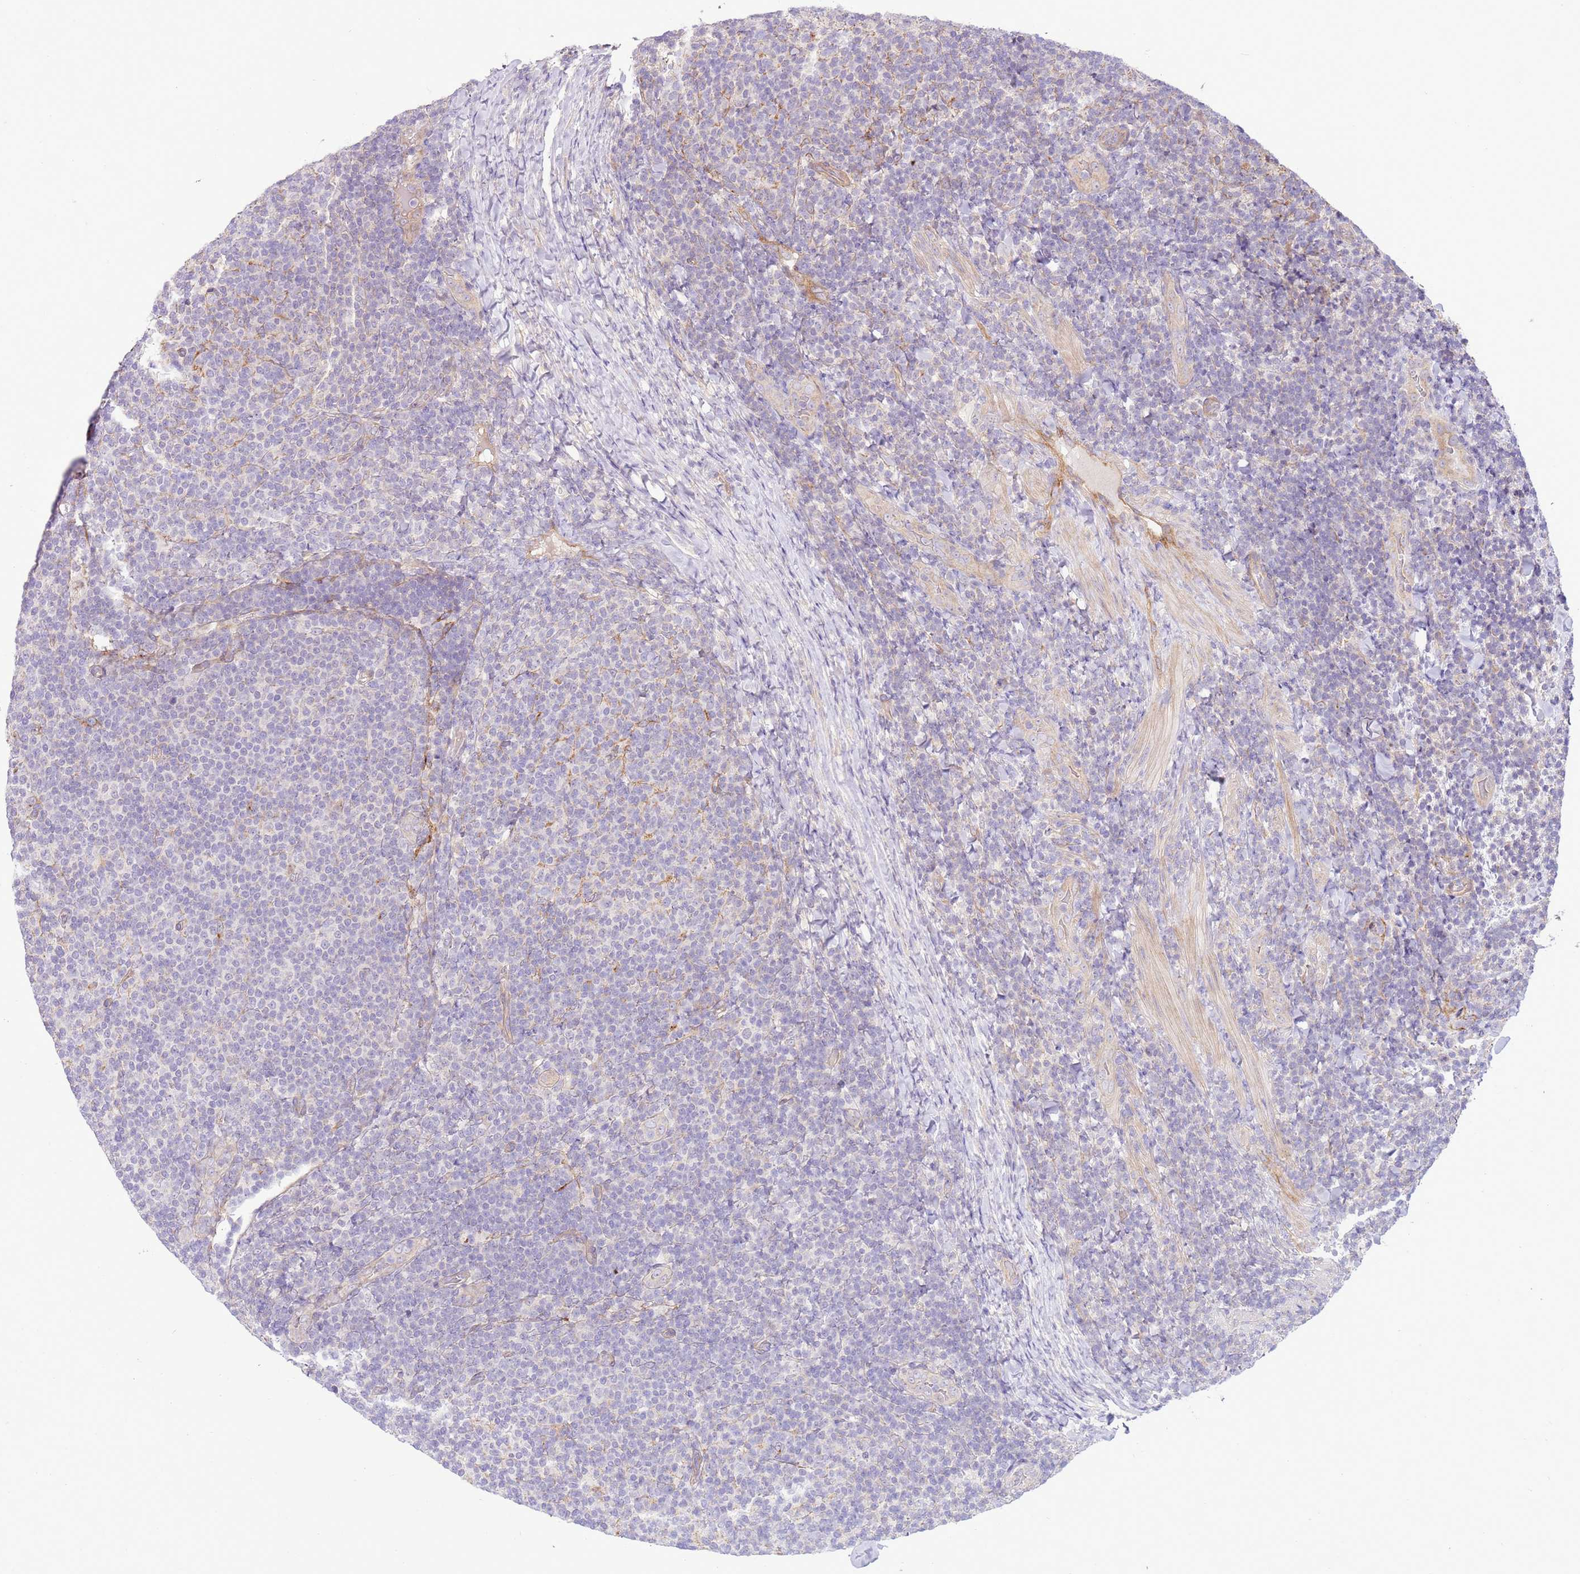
{"staining": {"intensity": "negative", "quantity": "none", "location": "none"}, "tissue": "lymphoma", "cell_type": "Tumor cells", "image_type": "cancer", "snomed": [{"axis": "morphology", "description": "Malignant lymphoma, non-Hodgkin's type, Low grade"}, {"axis": "topography", "description": "Lymph node"}], "caption": "DAB immunohistochemical staining of lymphoma demonstrates no significant staining in tumor cells. (Stains: DAB (3,3'-diaminobenzidine) IHC with hematoxylin counter stain, Microscopy: brightfield microscopy at high magnification).", "gene": "SCARA3", "patient": {"sex": "male", "age": 66}}